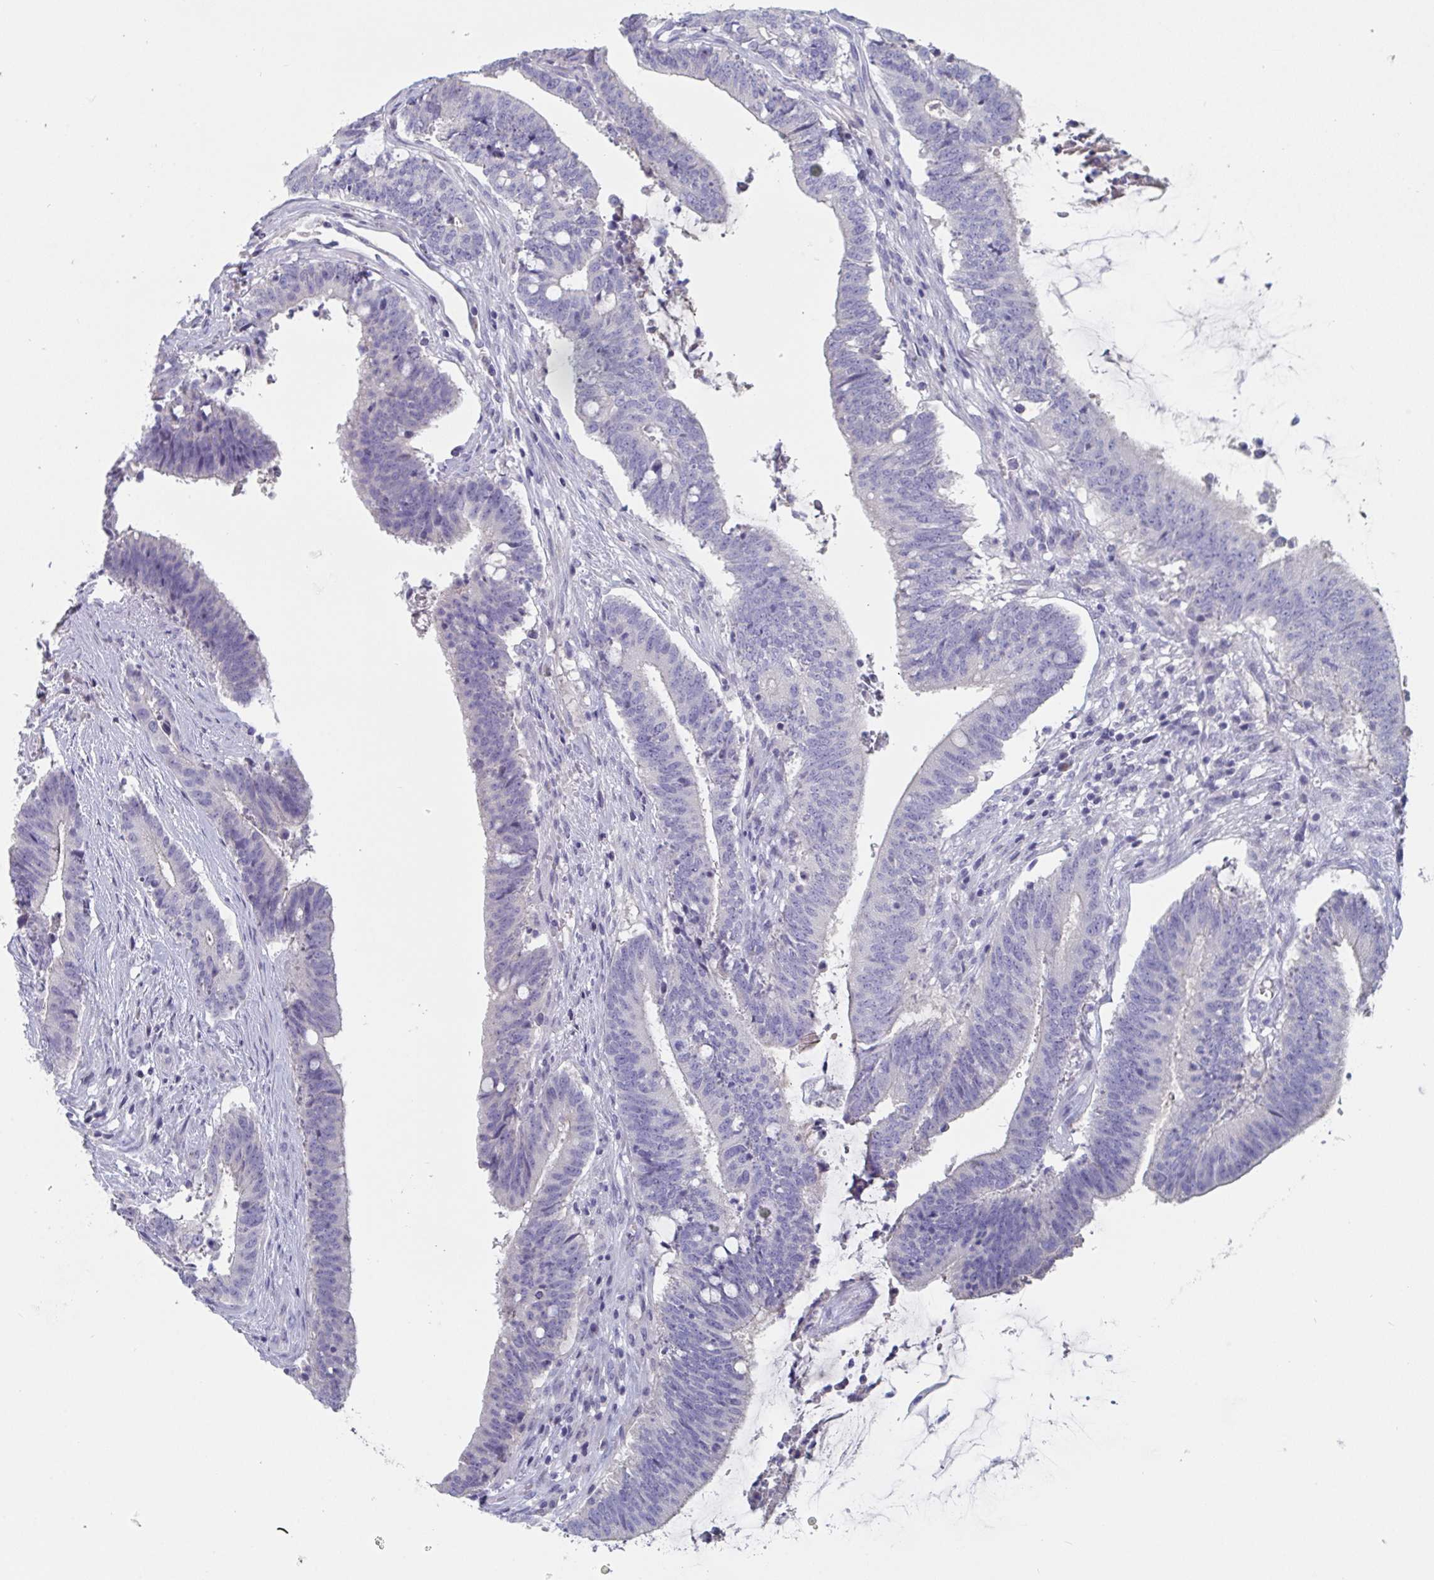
{"staining": {"intensity": "negative", "quantity": "none", "location": "none"}, "tissue": "colorectal cancer", "cell_type": "Tumor cells", "image_type": "cancer", "snomed": [{"axis": "morphology", "description": "Adenocarcinoma, NOS"}, {"axis": "topography", "description": "Colon"}], "caption": "Immunohistochemistry image of human adenocarcinoma (colorectal) stained for a protein (brown), which demonstrates no staining in tumor cells. (DAB (3,3'-diaminobenzidine) immunohistochemistry (IHC) with hematoxylin counter stain).", "gene": "DPEP3", "patient": {"sex": "female", "age": 43}}